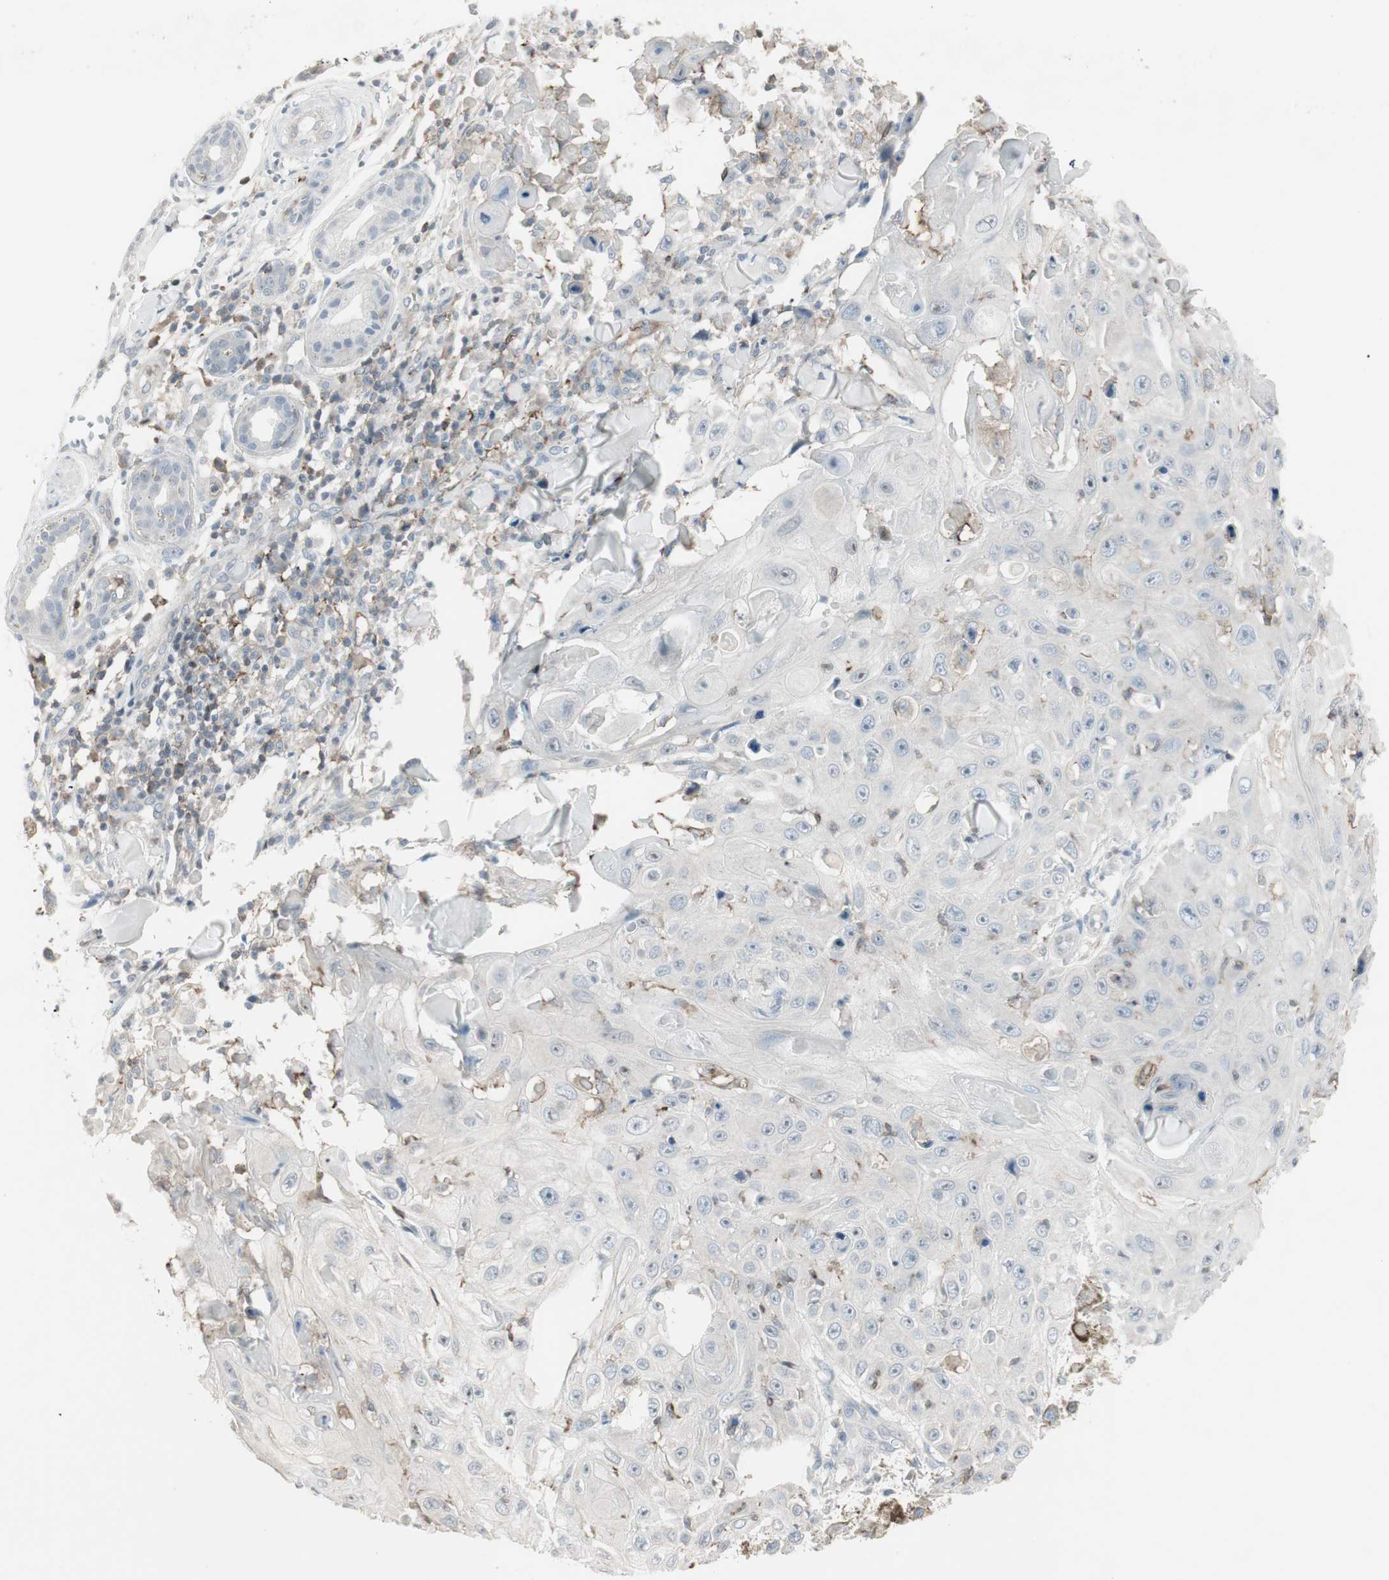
{"staining": {"intensity": "weak", "quantity": "<25%", "location": "nuclear"}, "tissue": "skin cancer", "cell_type": "Tumor cells", "image_type": "cancer", "snomed": [{"axis": "morphology", "description": "Squamous cell carcinoma, NOS"}, {"axis": "topography", "description": "Skin"}], "caption": "This is an immunohistochemistry (IHC) photomicrograph of skin squamous cell carcinoma. There is no staining in tumor cells.", "gene": "MAP4K4", "patient": {"sex": "male", "age": 86}}